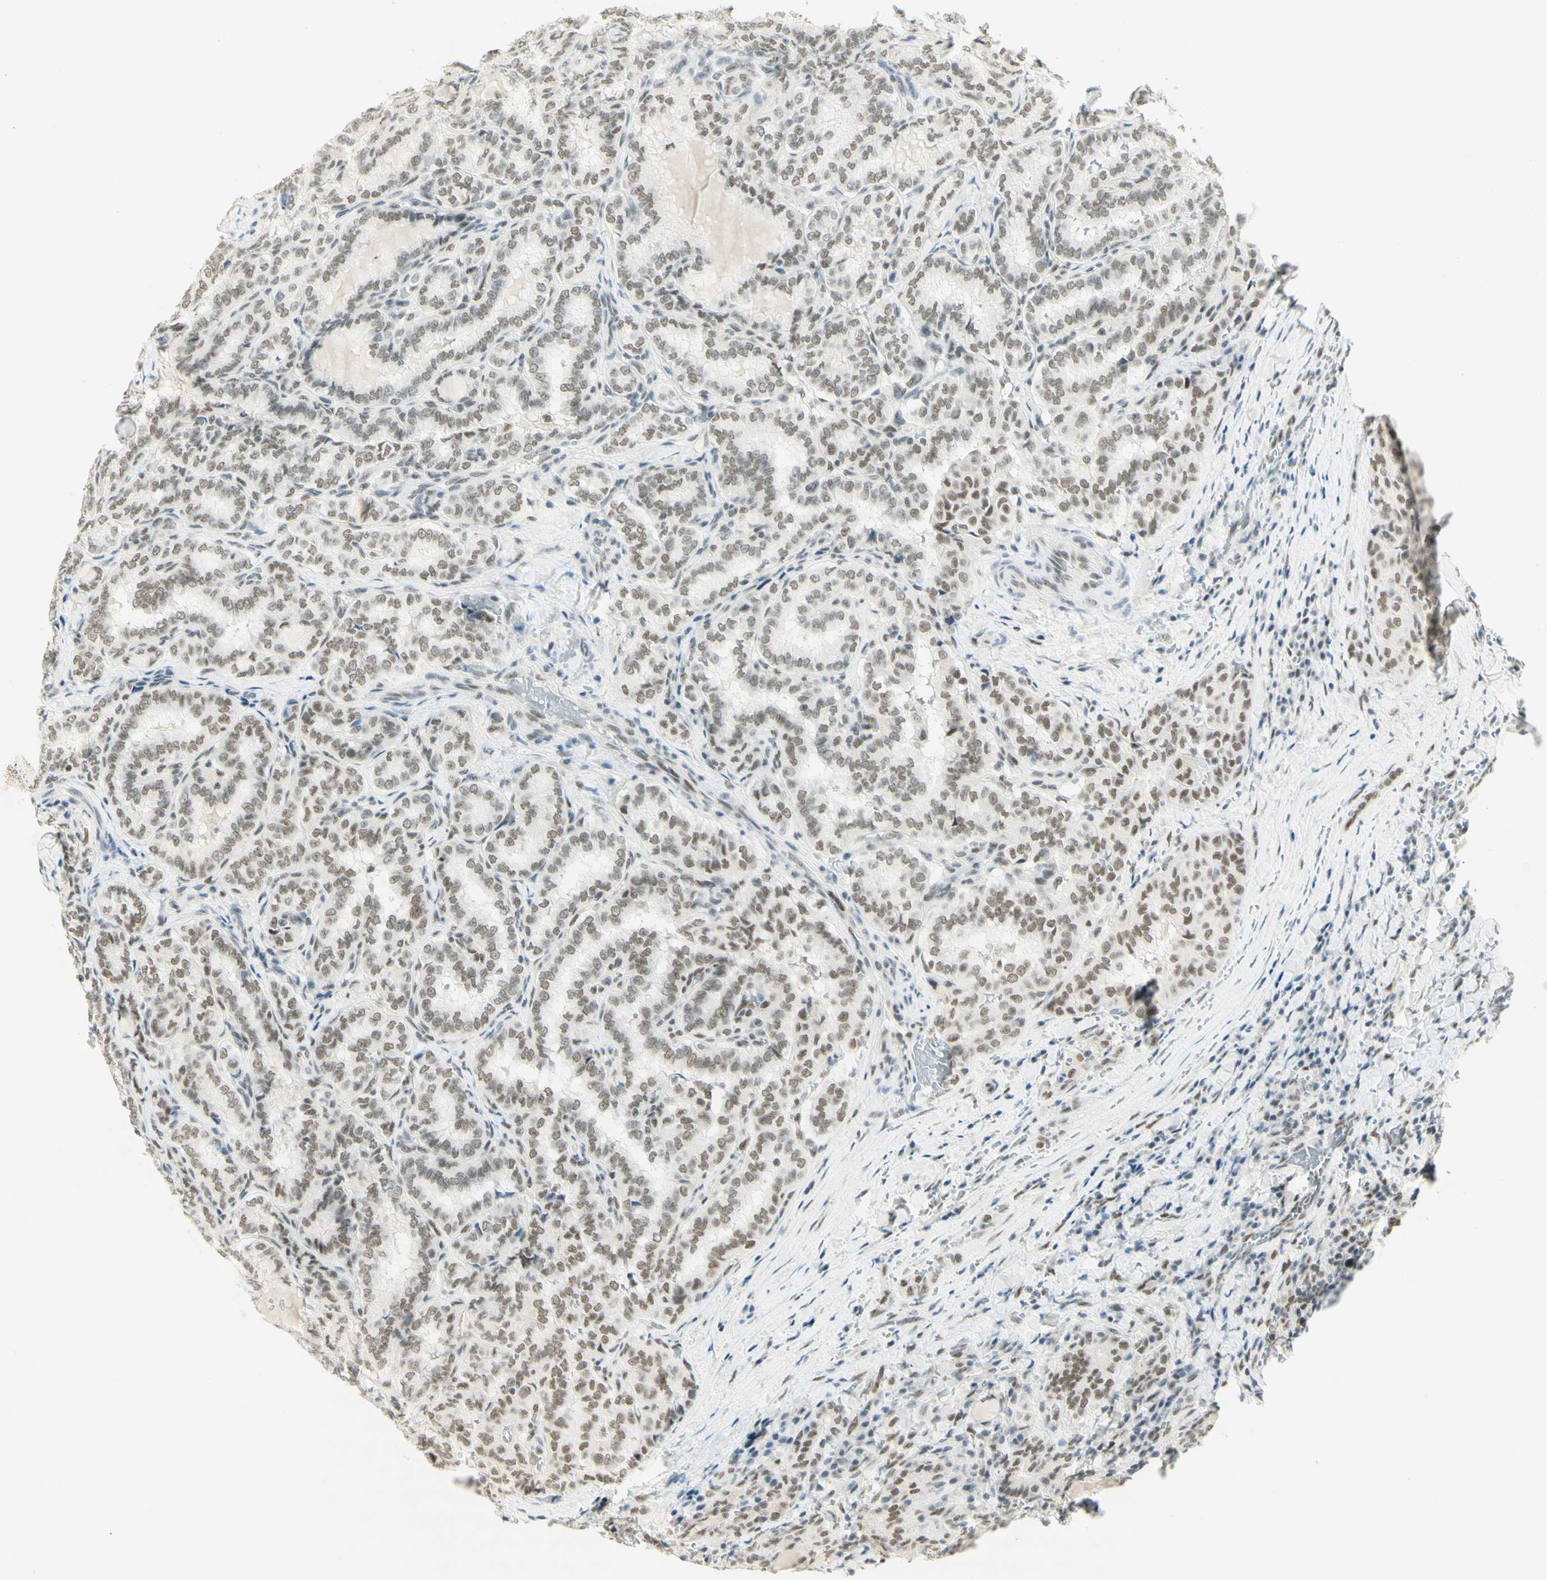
{"staining": {"intensity": "weak", "quantity": ">75%", "location": "nuclear"}, "tissue": "thyroid cancer", "cell_type": "Tumor cells", "image_type": "cancer", "snomed": [{"axis": "morphology", "description": "Normal tissue, NOS"}, {"axis": "morphology", "description": "Papillary adenocarcinoma, NOS"}, {"axis": "topography", "description": "Thyroid gland"}], "caption": "Protein analysis of thyroid papillary adenocarcinoma tissue reveals weak nuclear expression in approximately >75% of tumor cells.", "gene": "PMS2", "patient": {"sex": "female", "age": 30}}